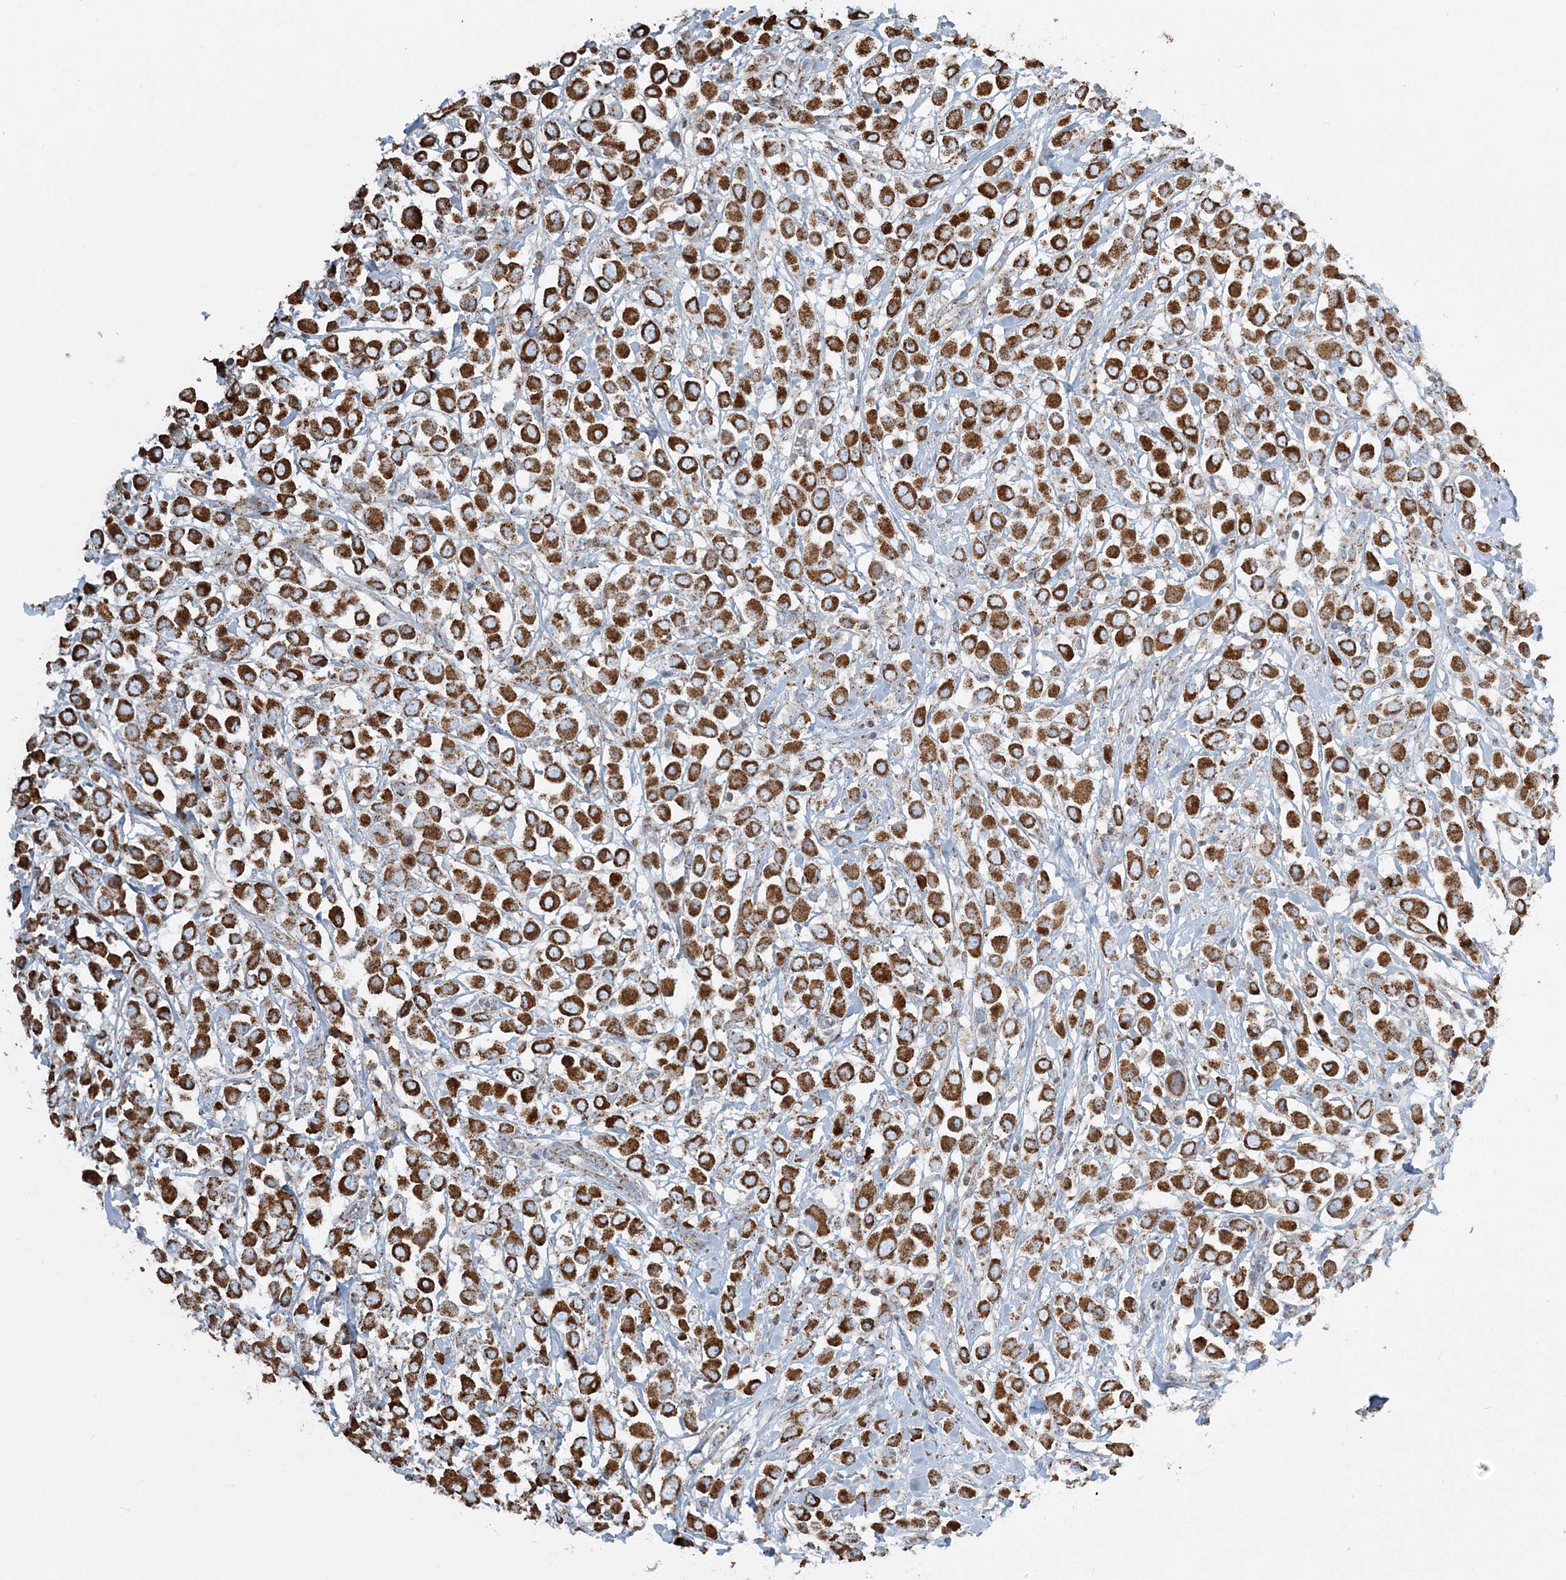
{"staining": {"intensity": "strong", "quantity": ">75%", "location": "cytoplasmic/membranous"}, "tissue": "breast cancer", "cell_type": "Tumor cells", "image_type": "cancer", "snomed": [{"axis": "morphology", "description": "Duct carcinoma"}, {"axis": "topography", "description": "Breast"}], "caption": "Human invasive ductal carcinoma (breast) stained with a brown dye exhibits strong cytoplasmic/membranous positive positivity in about >75% of tumor cells.", "gene": "RAB11FIP3", "patient": {"sex": "female", "age": 61}}